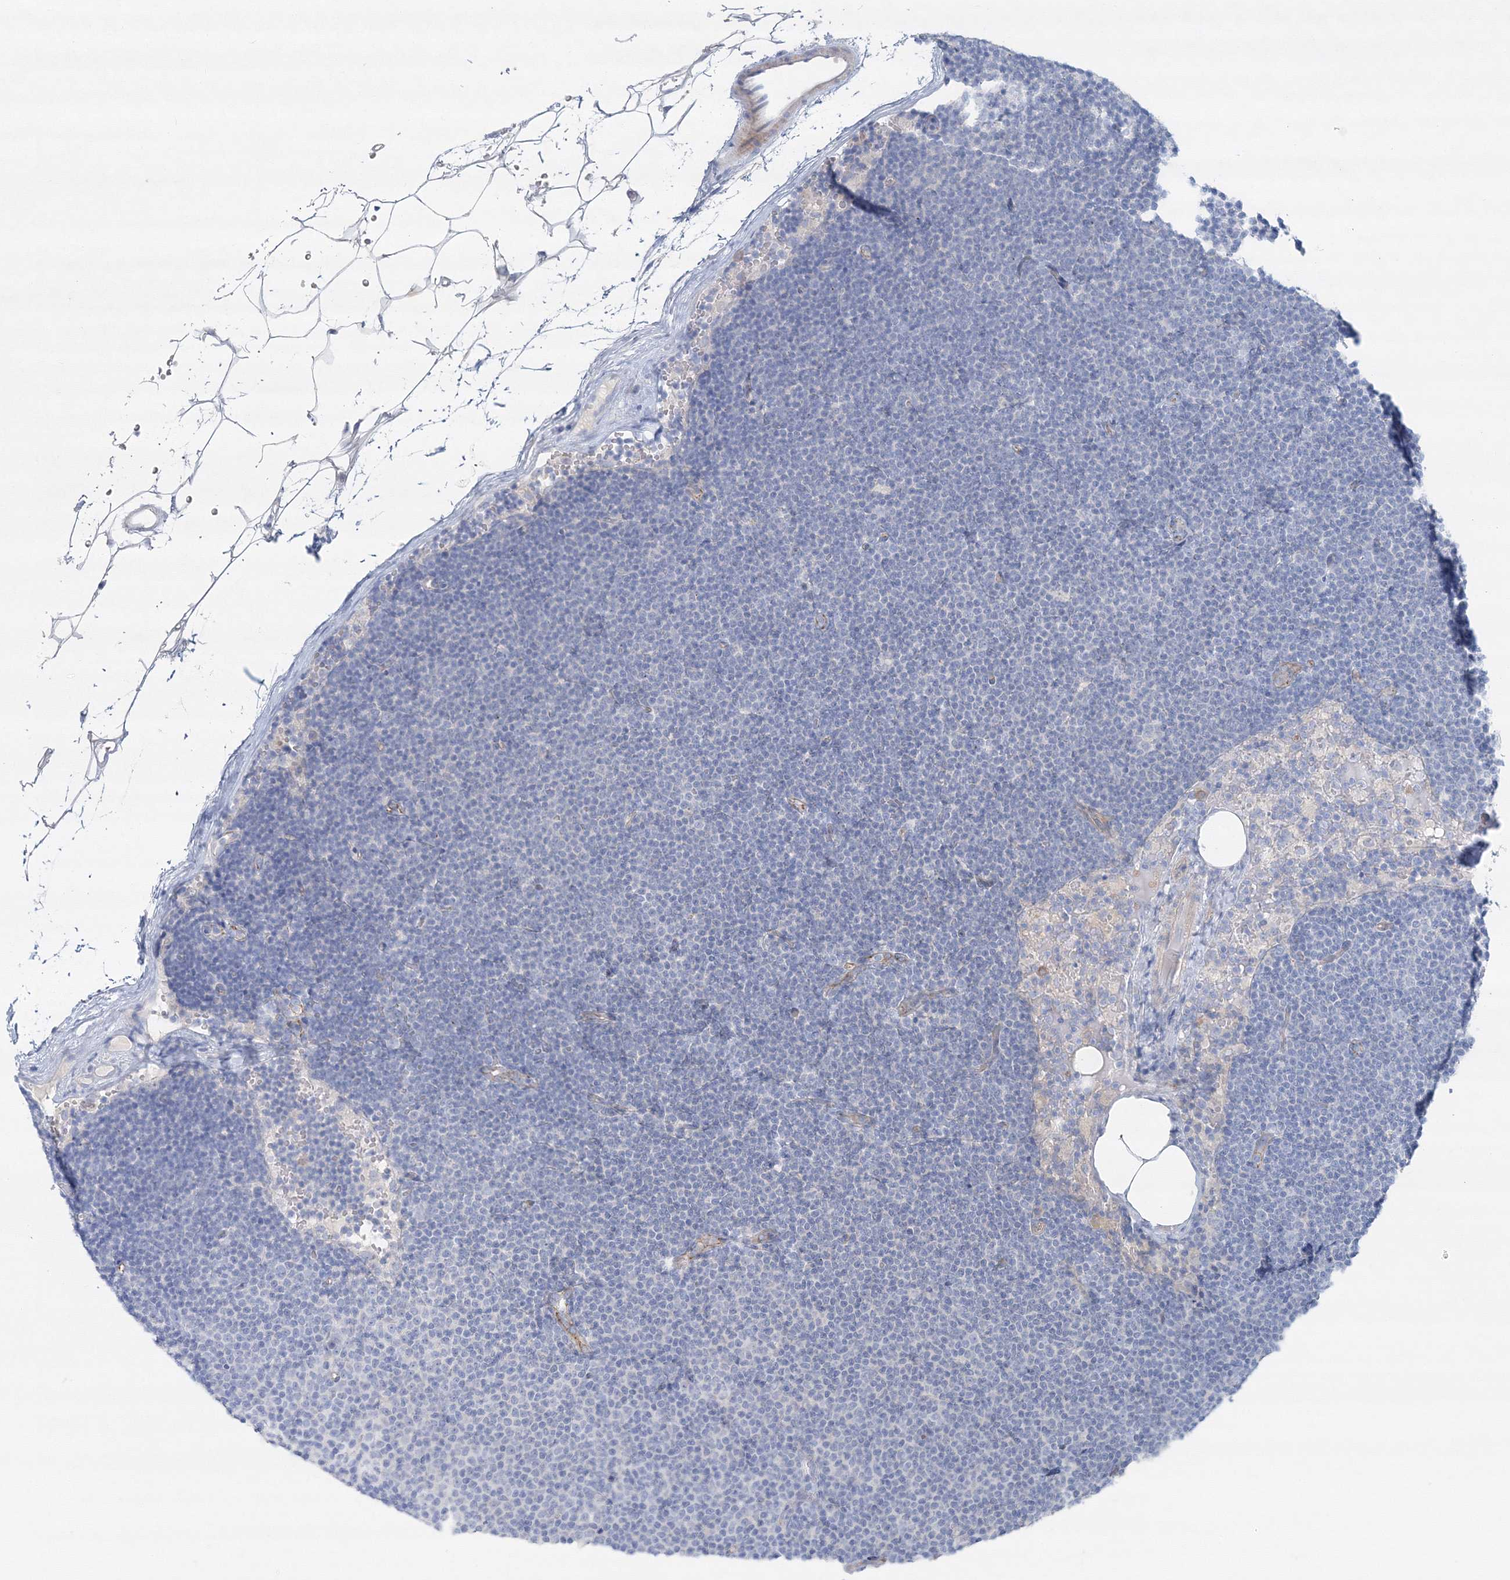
{"staining": {"intensity": "negative", "quantity": "none", "location": "none"}, "tissue": "lymphoma", "cell_type": "Tumor cells", "image_type": "cancer", "snomed": [{"axis": "morphology", "description": "Malignant lymphoma, non-Hodgkin's type, Low grade"}, {"axis": "topography", "description": "Lymph node"}], "caption": "High power microscopy image of an immunohistochemistry (IHC) micrograph of low-grade malignant lymphoma, non-Hodgkin's type, revealing no significant expression in tumor cells. (DAB (3,3'-diaminobenzidine) IHC, high magnification).", "gene": "NAA40", "patient": {"sex": "female", "age": 53}}